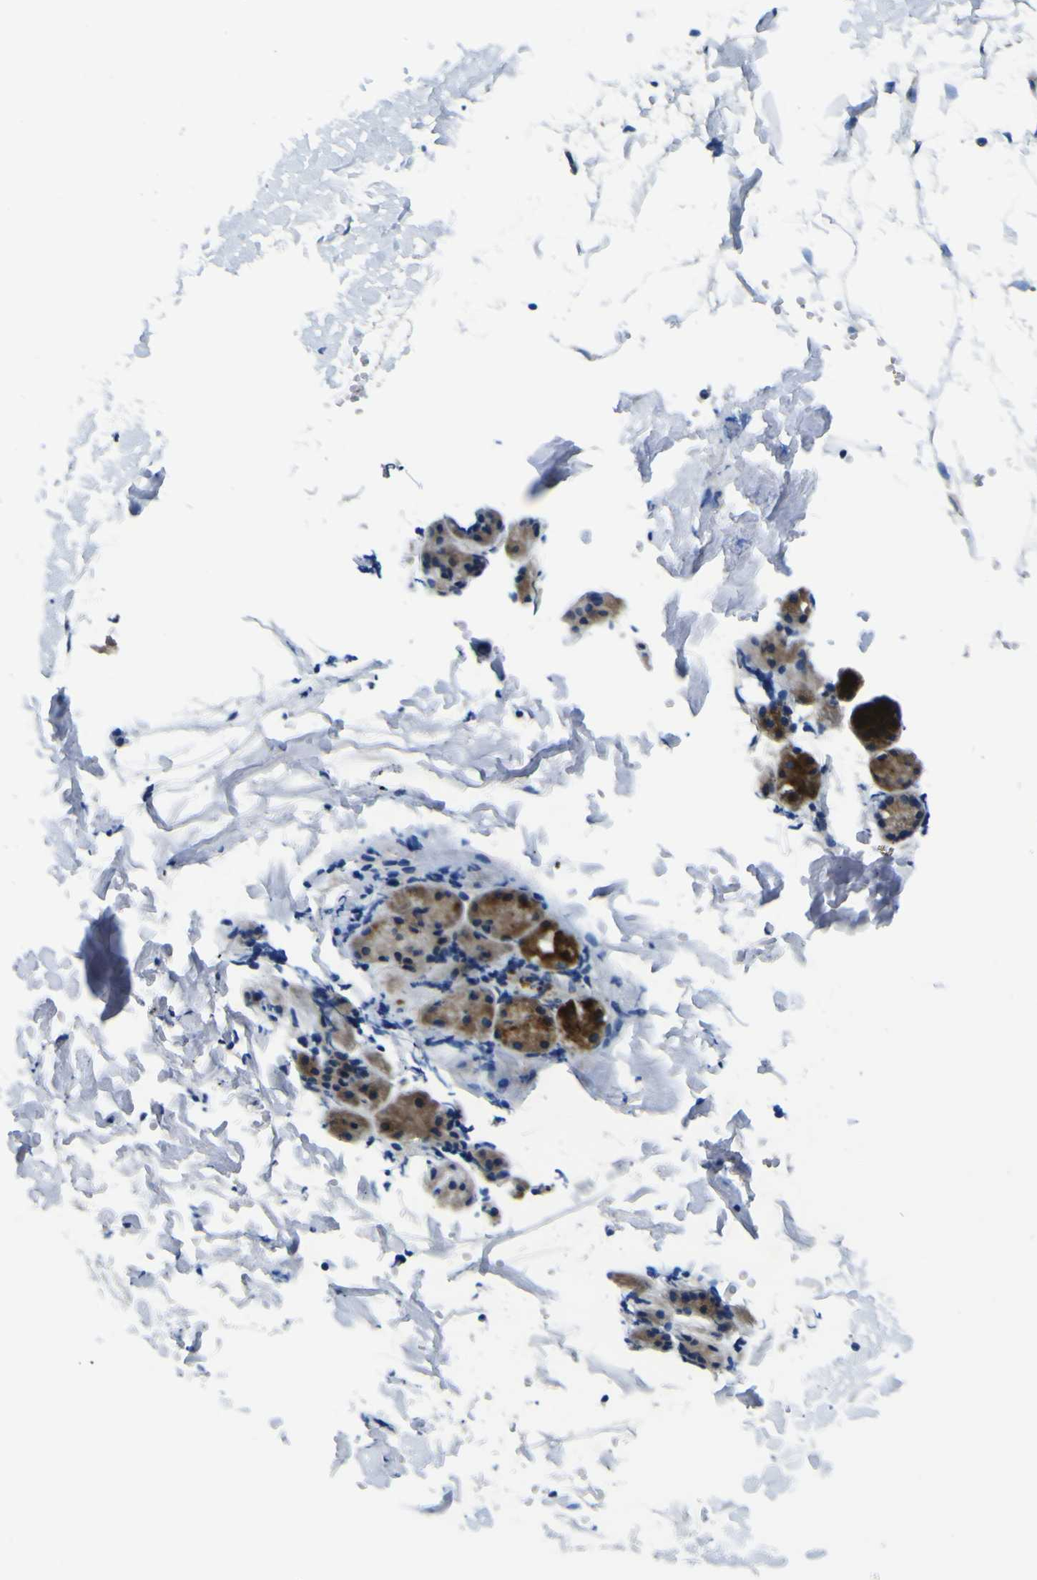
{"staining": {"intensity": "strong", "quantity": "<25%", "location": "cytoplasmic/membranous"}, "tissue": "salivary gland", "cell_type": "Glandular cells", "image_type": "normal", "snomed": [{"axis": "morphology", "description": "Normal tissue, NOS"}, {"axis": "topography", "description": "Salivary gland"}], "caption": "Glandular cells show medium levels of strong cytoplasmic/membranous staining in approximately <25% of cells in unremarkable human salivary gland.", "gene": "CLSTN1", "patient": {"sex": "female", "age": 24}}